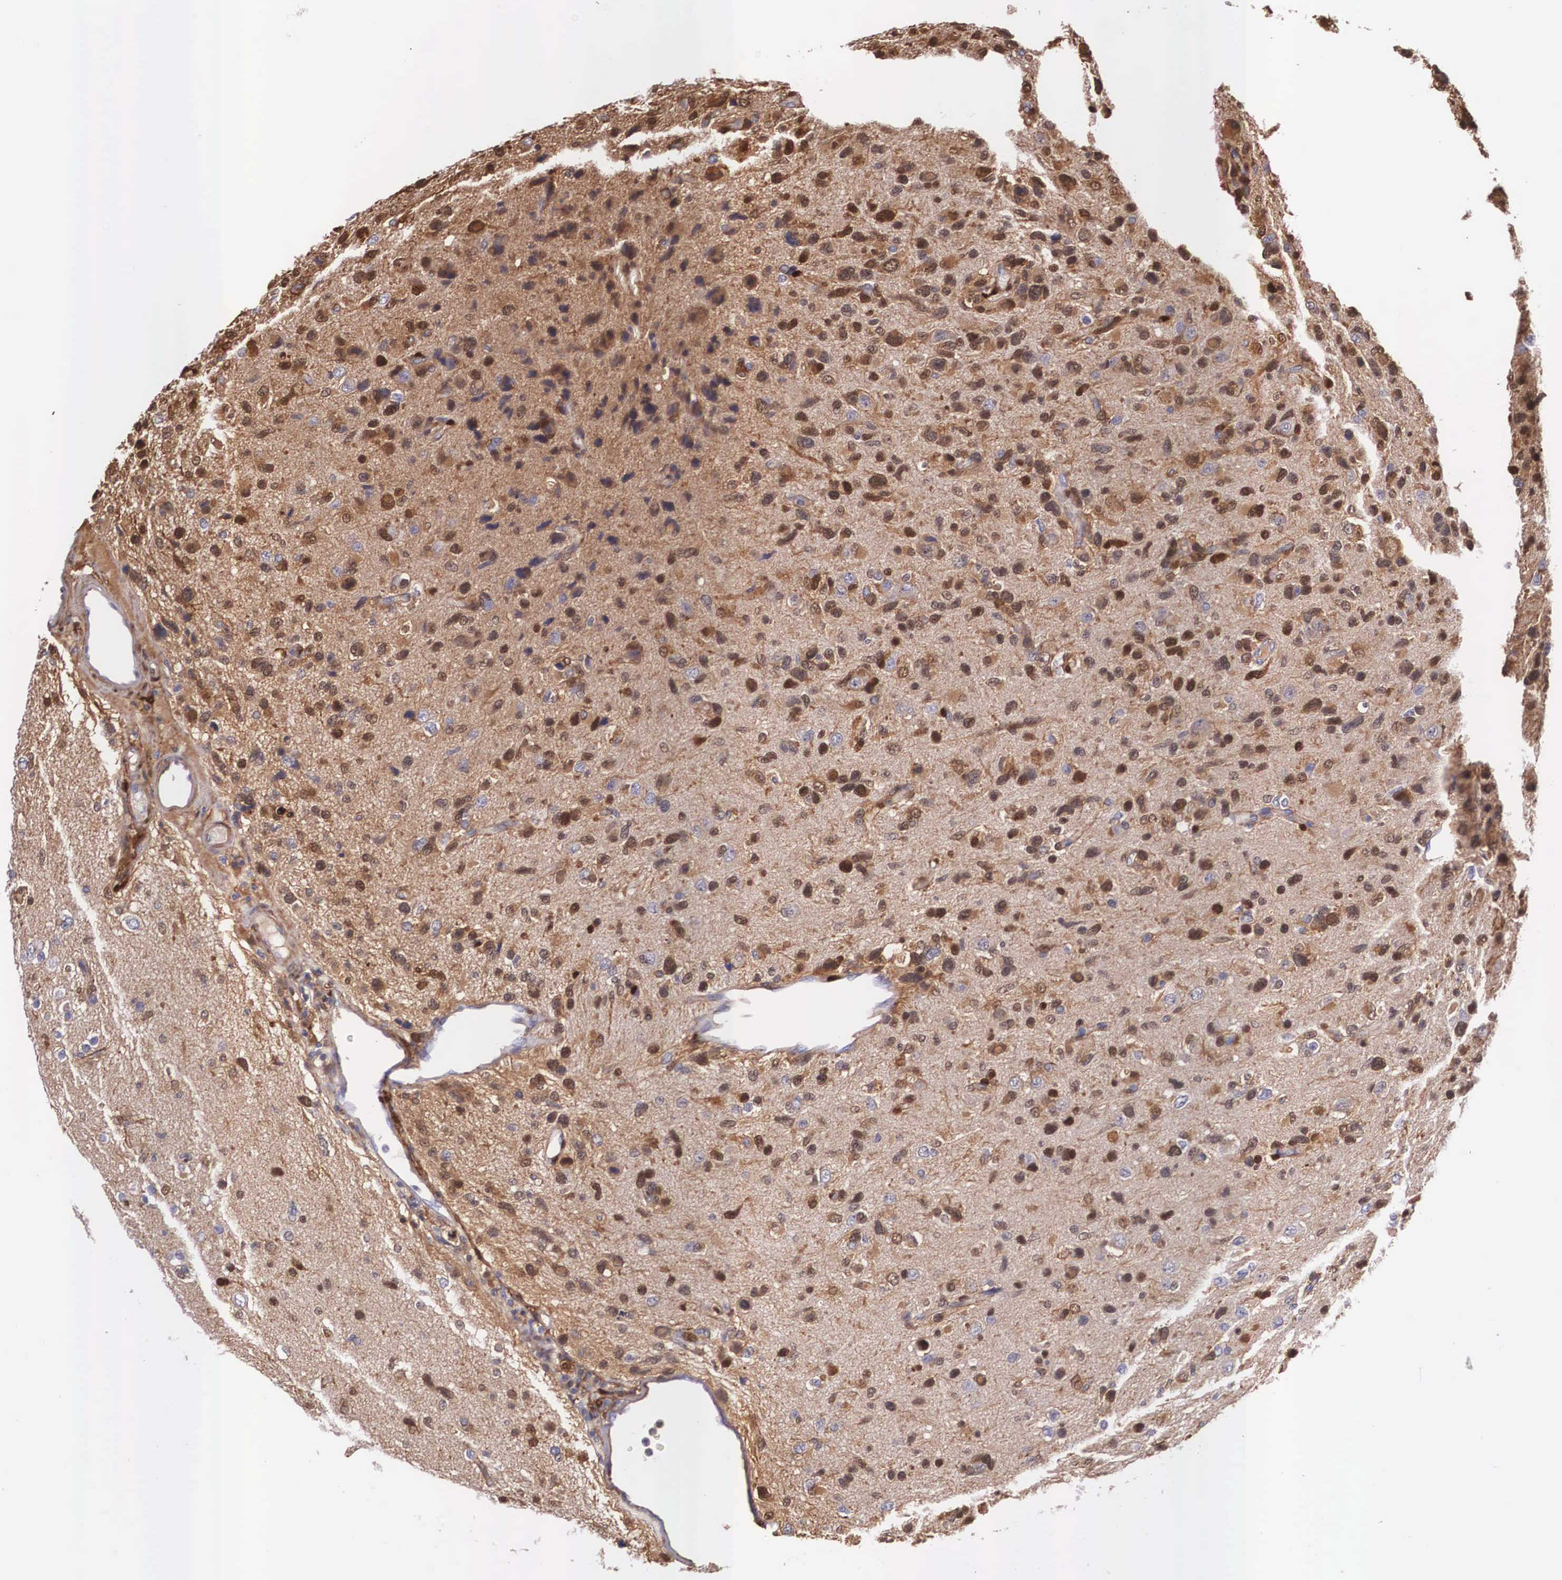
{"staining": {"intensity": "moderate", "quantity": "25%-75%", "location": "cytoplasmic/membranous,nuclear"}, "tissue": "glioma", "cell_type": "Tumor cells", "image_type": "cancer", "snomed": [{"axis": "morphology", "description": "Glioma, malignant, High grade"}, {"axis": "topography", "description": "Brain"}], "caption": "Immunohistochemistry image of neoplastic tissue: glioma stained using immunohistochemistry demonstrates medium levels of moderate protein expression localized specifically in the cytoplasmic/membranous and nuclear of tumor cells, appearing as a cytoplasmic/membranous and nuclear brown color.", "gene": "LGALS1", "patient": {"sex": "male", "age": 77}}